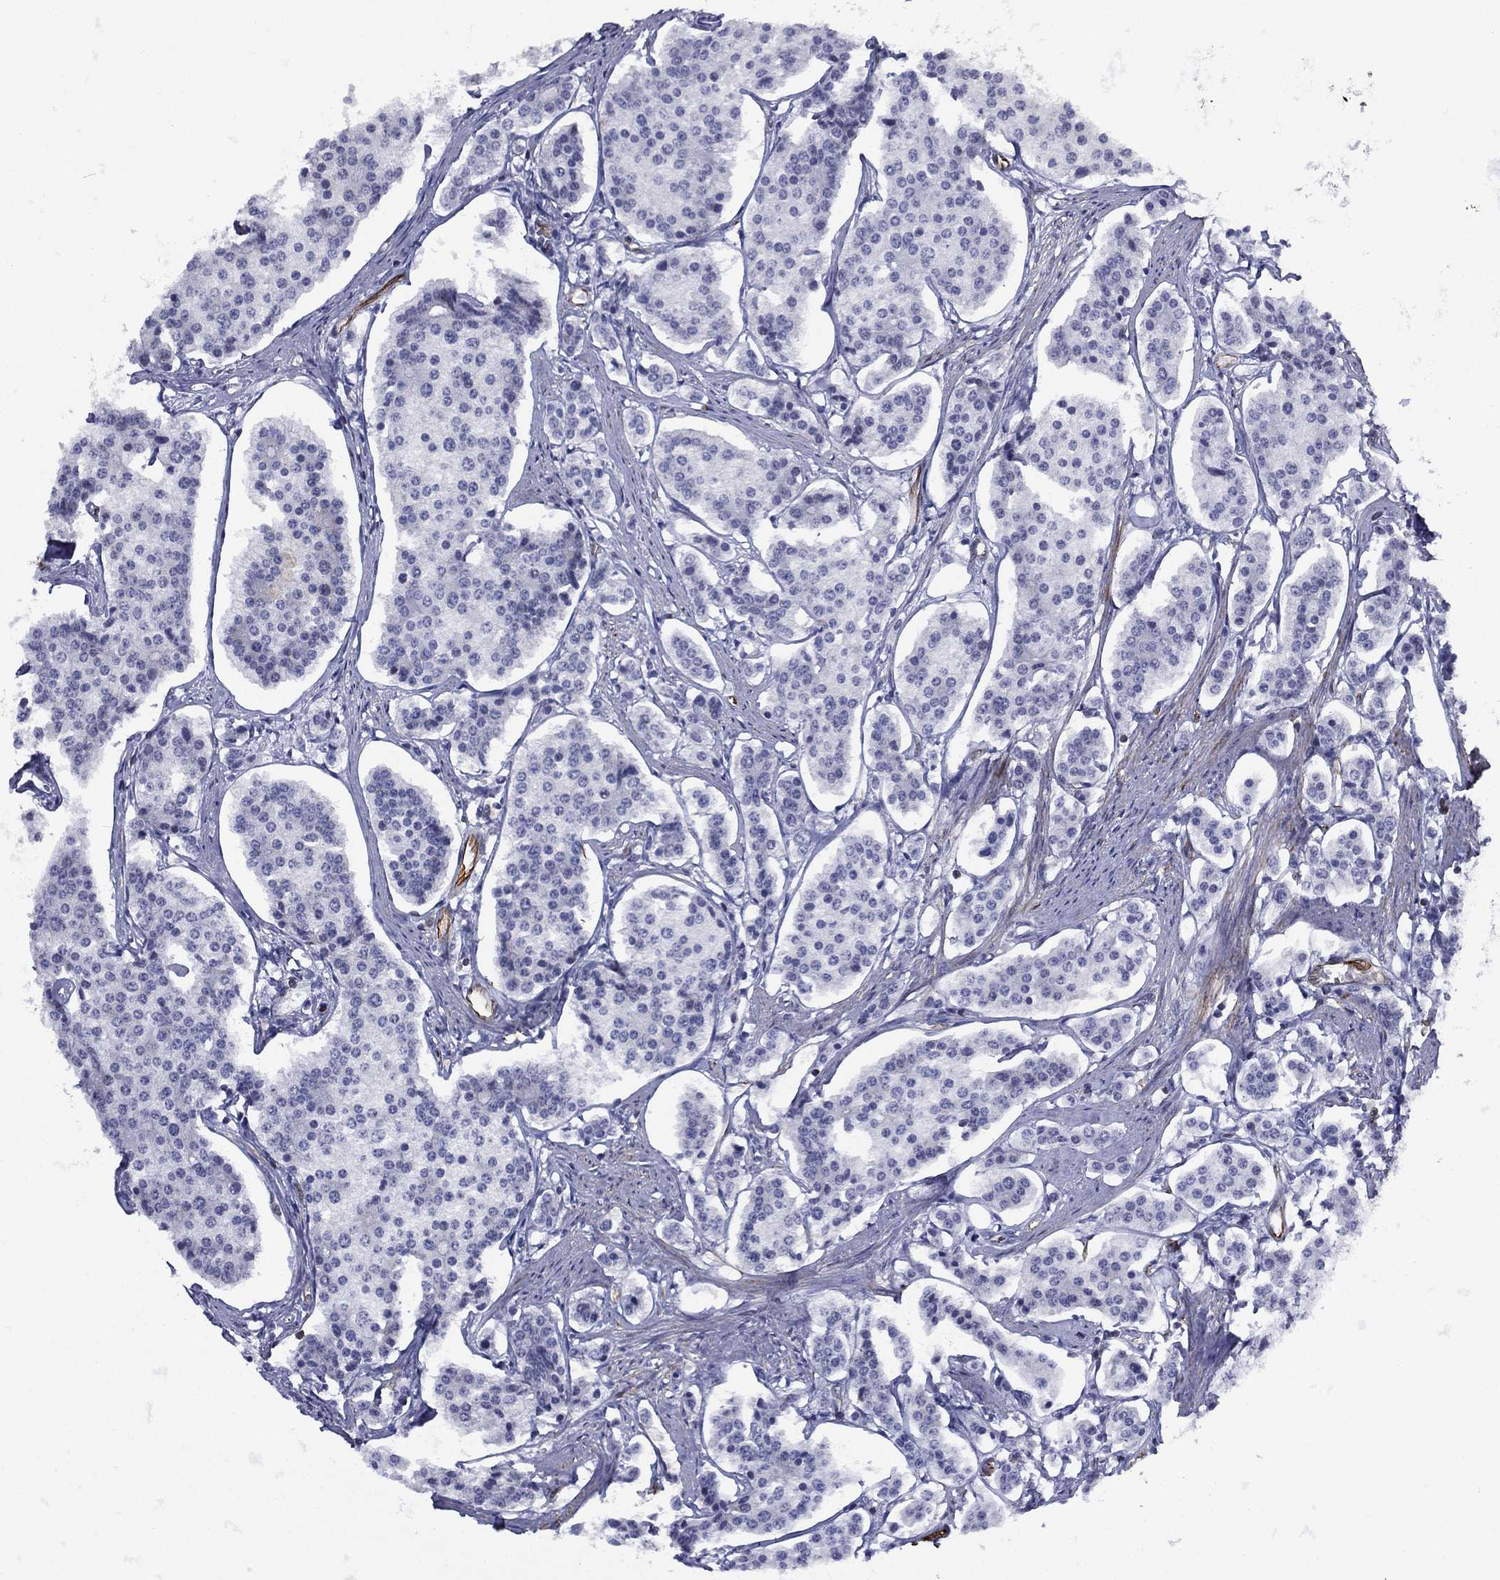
{"staining": {"intensity": "negative", "quantity": "none", "location": "none"}, "tissue": "carcinoid", "cell_type": "Tumor cells", "image_type": "cancer", "snomed": [{"axis": "morphology", "description": "Carcinoid, malignant, NOS"}, {"axis": "topography", "description": "Small intestine"}], "caption": "This is an immunohistochemistry (IHC) histopathology image of carcinoid. There is no positivity in tumor cells.", "gene": "MAS1", "patient": {"sex": "female", "age": 65}}